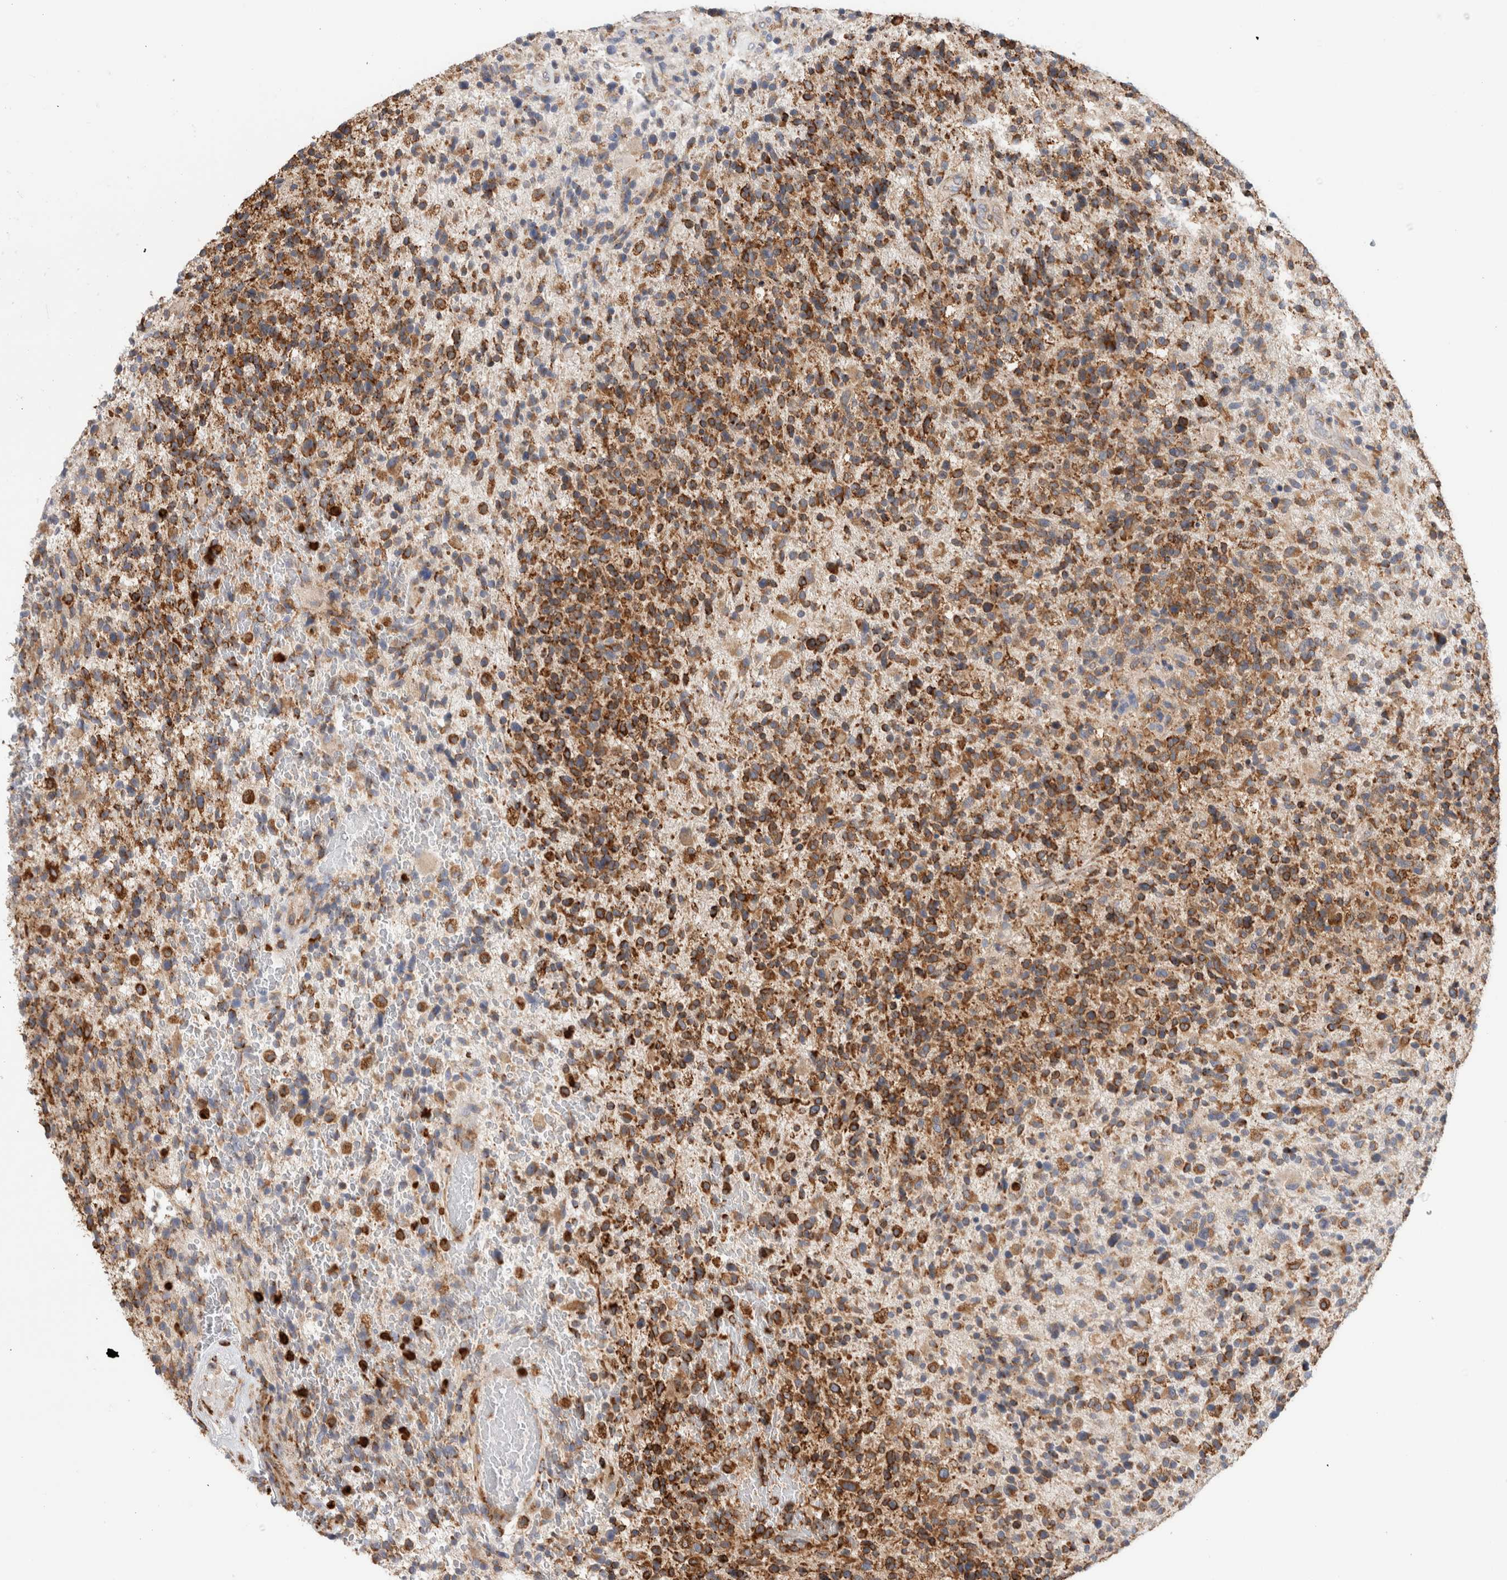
{"staining": {"intensity": "strong", "quantity": "25%-75%", "location": "cytoplasmic/membranous"}, "tissue": "glioma", "cell_type": "Tumor cells", "image_type": "cancer", "snomed": [{"axis": "morphology", "description": "Glioma, malignant, High grade"}, {"axis": "topography", "description": "Brain"}], "caption": "This micrograph demonstrates glioma stained with immunohistochemistry to label a protein in brown. The cytoplasmic/membranous of tumor cells show strong positivity for the protein. Nuclei are counter-stained blue.", "gene": "P4HA1", "patient": {"sex": "male", "age": 72}}